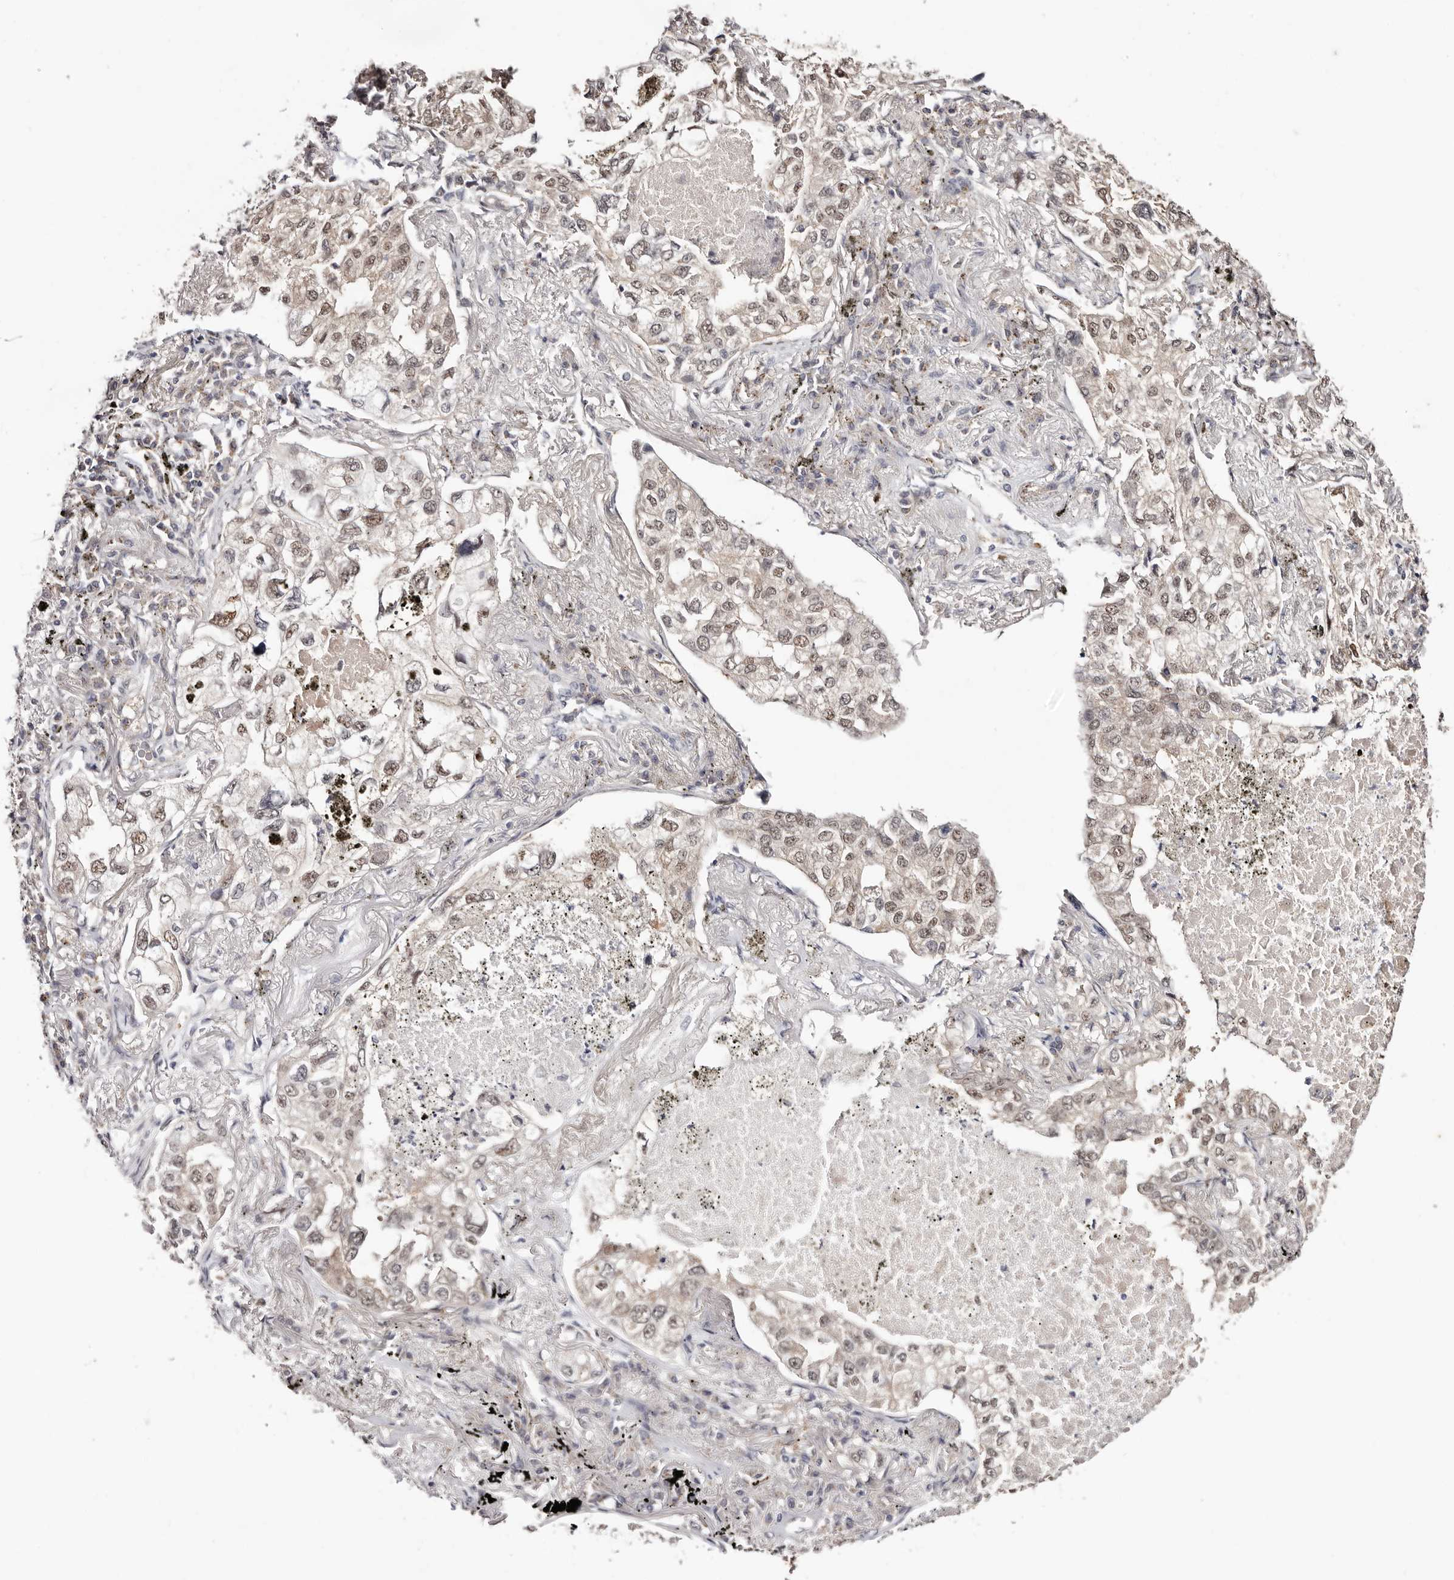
{"staining": {"intensity": "weak", "quantity": ">75%", "location": "nuclear"}, "tissue": "lung cancer", "cell_type": "Tumor cells", "image_type": "cancer", "snomed": [{"axis": "morphology", "description": "Adenocarcinoma, NOS"}, {"axis": "topography", "description": "Lung"}], "caption": "An image of lung cancer (adenocarcinoma) stained for a protein displays weak nuclear brown staining in tumor cells. (DAB IHC with brightfield microscopy, high magnification).", "gene": "TYW3", "patient": {"sex": "male", "age": 65}}